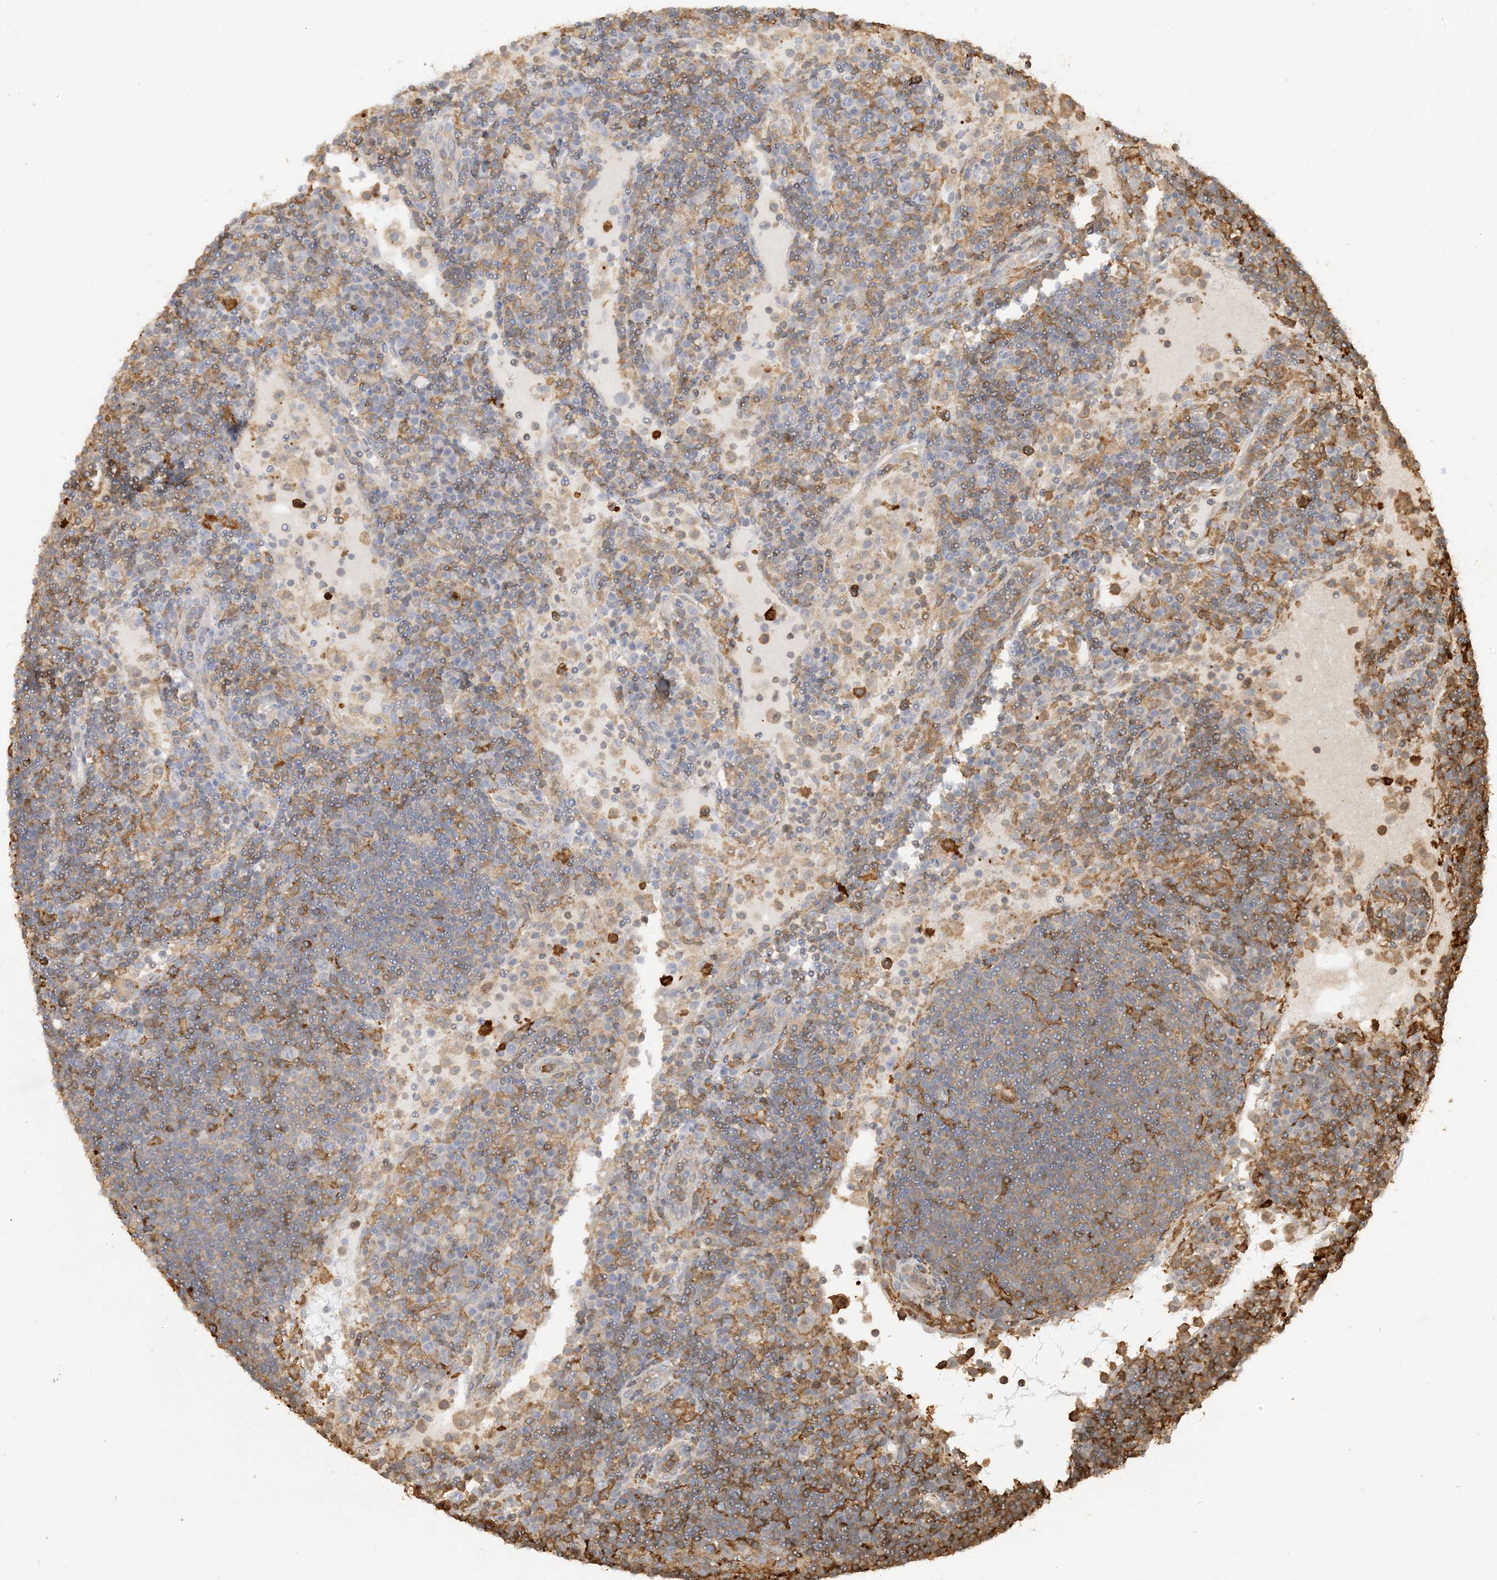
{"staining": {"intensity": "moderate", "quantity": "25%-75%", "location": "cytoplasmic/membranous"}, "tissue": "lymph node", "cell_type": "Non-germinal center cells", "image_type": "normal", "snomed": [{"axis": "morphology", "description": "Normal tissue, NOS"}, {"axis": "topography", "description": "Lymph node"}], "caption": "This image reveals IHC staining of unremarkable lymph node, with medium moderate cytoplasmic/membranous staining in about 25%-75% of non-germinal center cells.", "gene": "PHACTR2", "patient": {"sex": "female", "age": 53}}